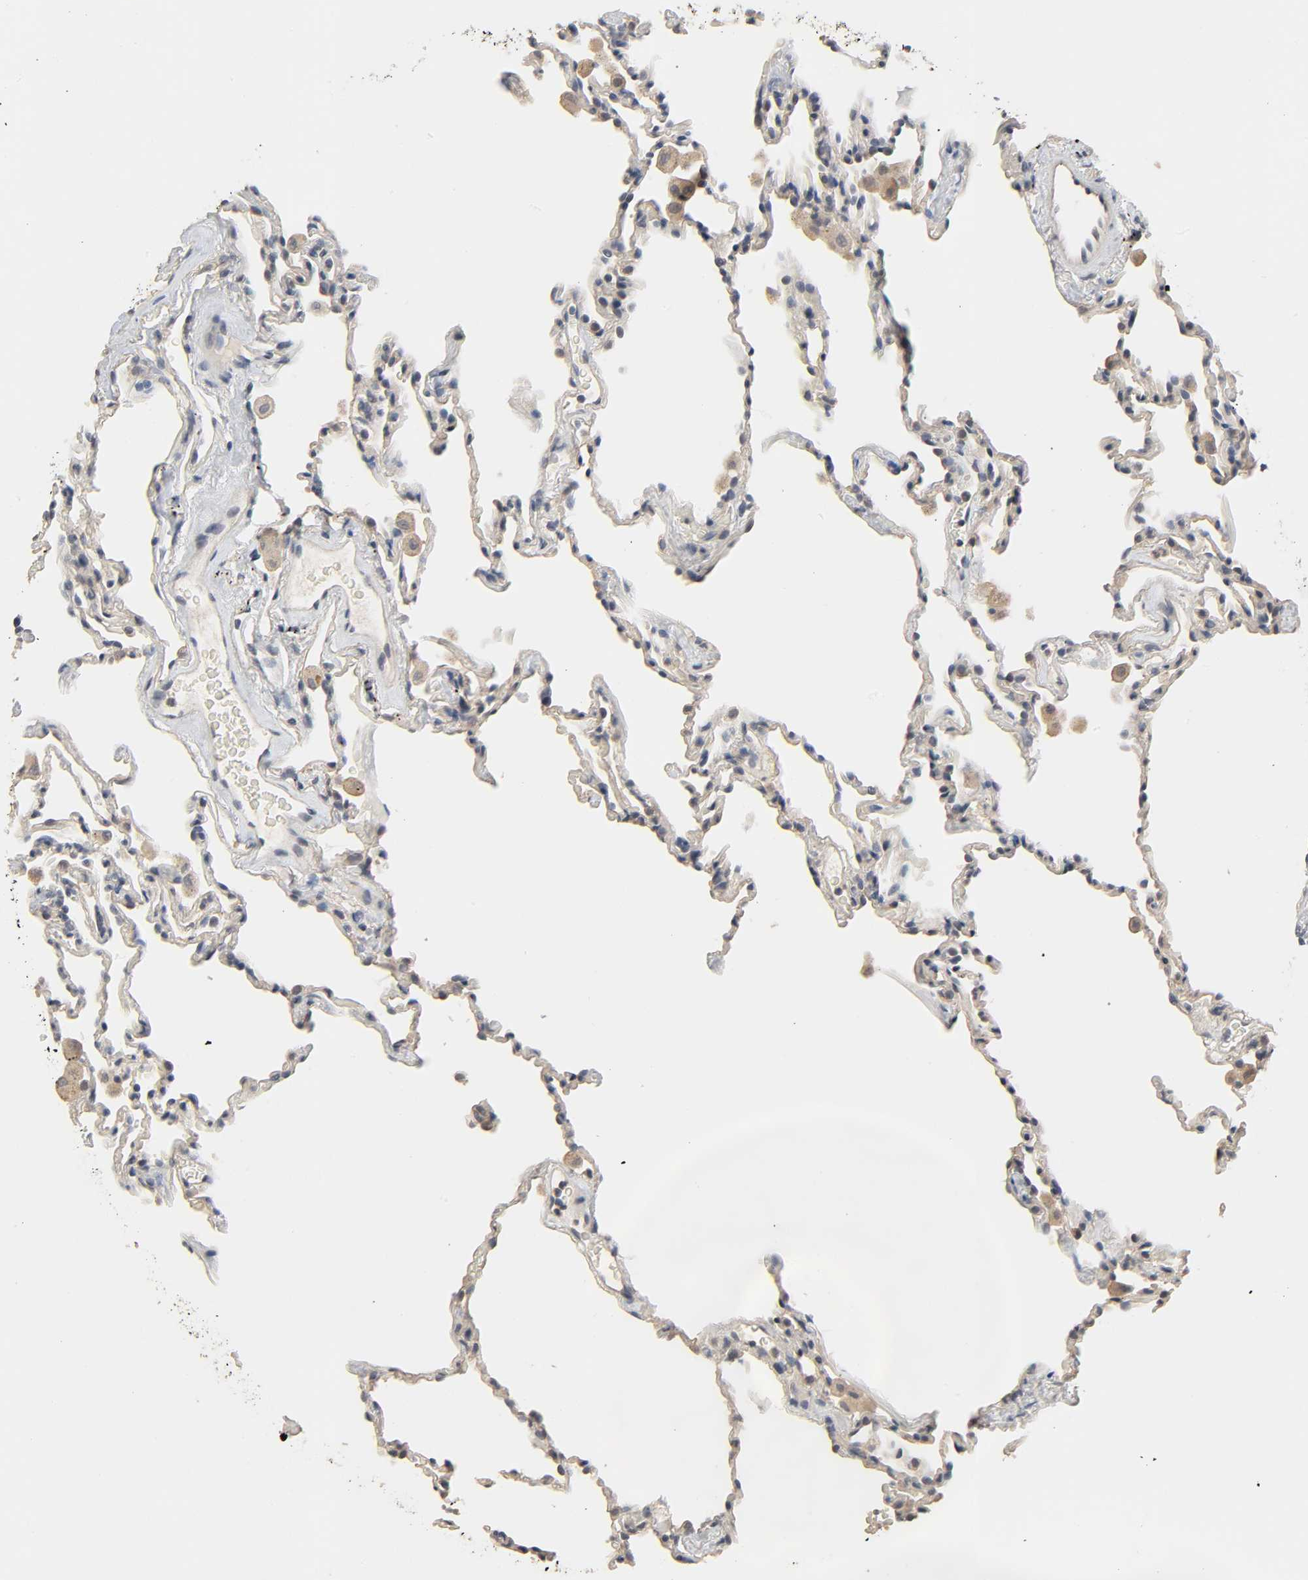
{"staining": {"intensity": "weak", "quantity": "<25%", "location": "cytoplasmic/membranous"}, "tissue": "lung", "cell_type": "Alveolar cells", "image_type": "normal", "snomed": [{"axis": "morphology", "description": "Normal tissue, NOS"}, {"axis": "morphology", "description": "Soft tissue tumor metastatic"}, {"axis": "topography", "description": "Lung"}], "caption": "Immunohistochemical staining of normal human lung reveals no significant staining in alveolar cells. (DAB immunohistochemistry (IHC), high magnification).", "gene": "MAGEA8", "patient": {"sex": "male", "age": 59}}